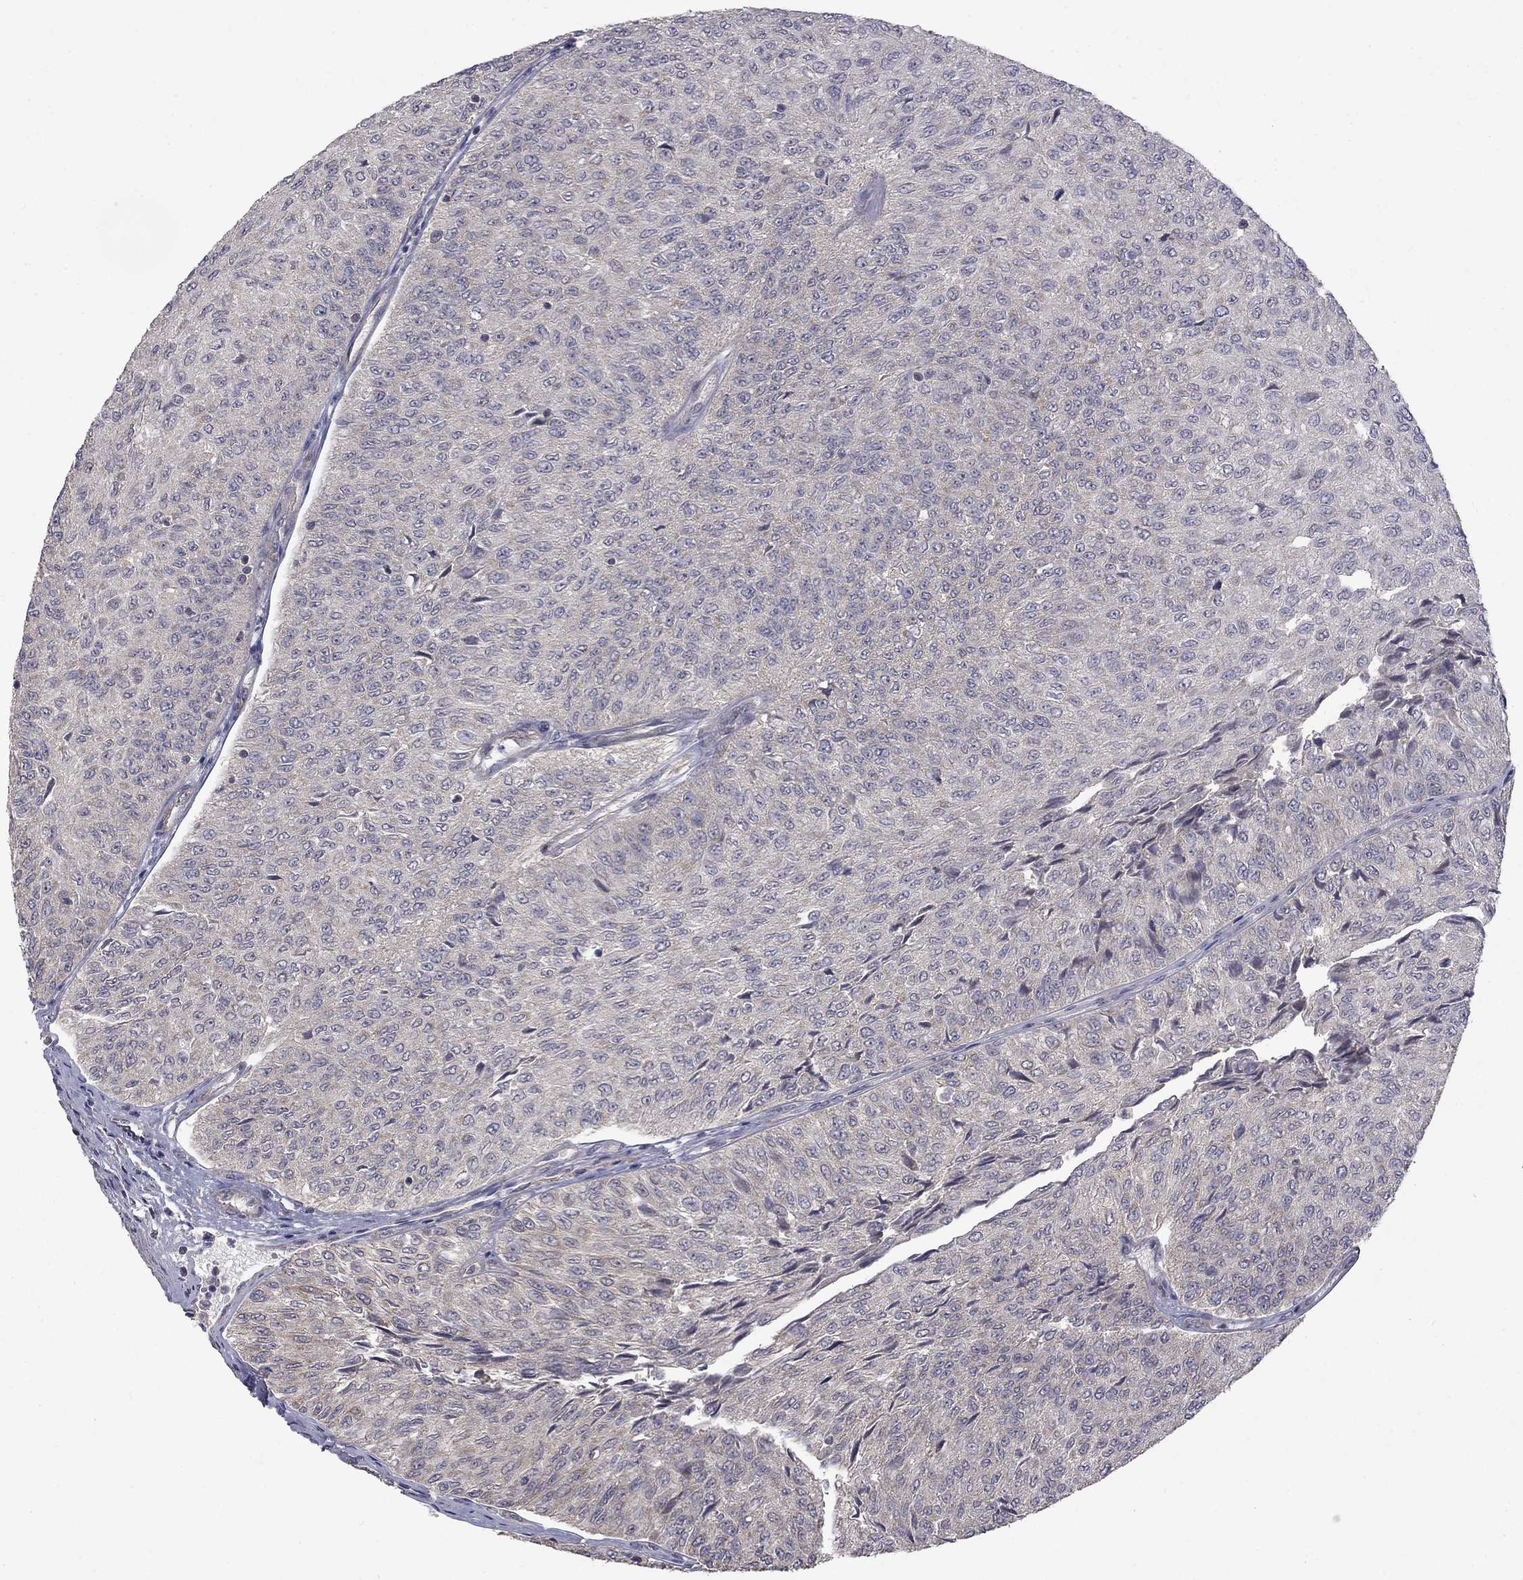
{"staining": {"intensity": "weak", "quantity": "<25%", "location": "cytoplasmic/membranous"}, "tissue": "urothelial cancer", "cell_type": "Tumor cells", "image_type": "cancer", "snomed": [{"axis": "morphology", "description": "Urothelial carcinoma, Low grade"}, {"axis": "topography", "description": "Urinary bladder"}], "caption": "This photomicrograph is of low-grade urothelial carcinoma stained with IHC to label a protein in brown with the nuclei are counter-stained blue. There is no staining in tumor cells.", "gene": "SLC39A14", "patient": {"sex": "male", "age": 78}}